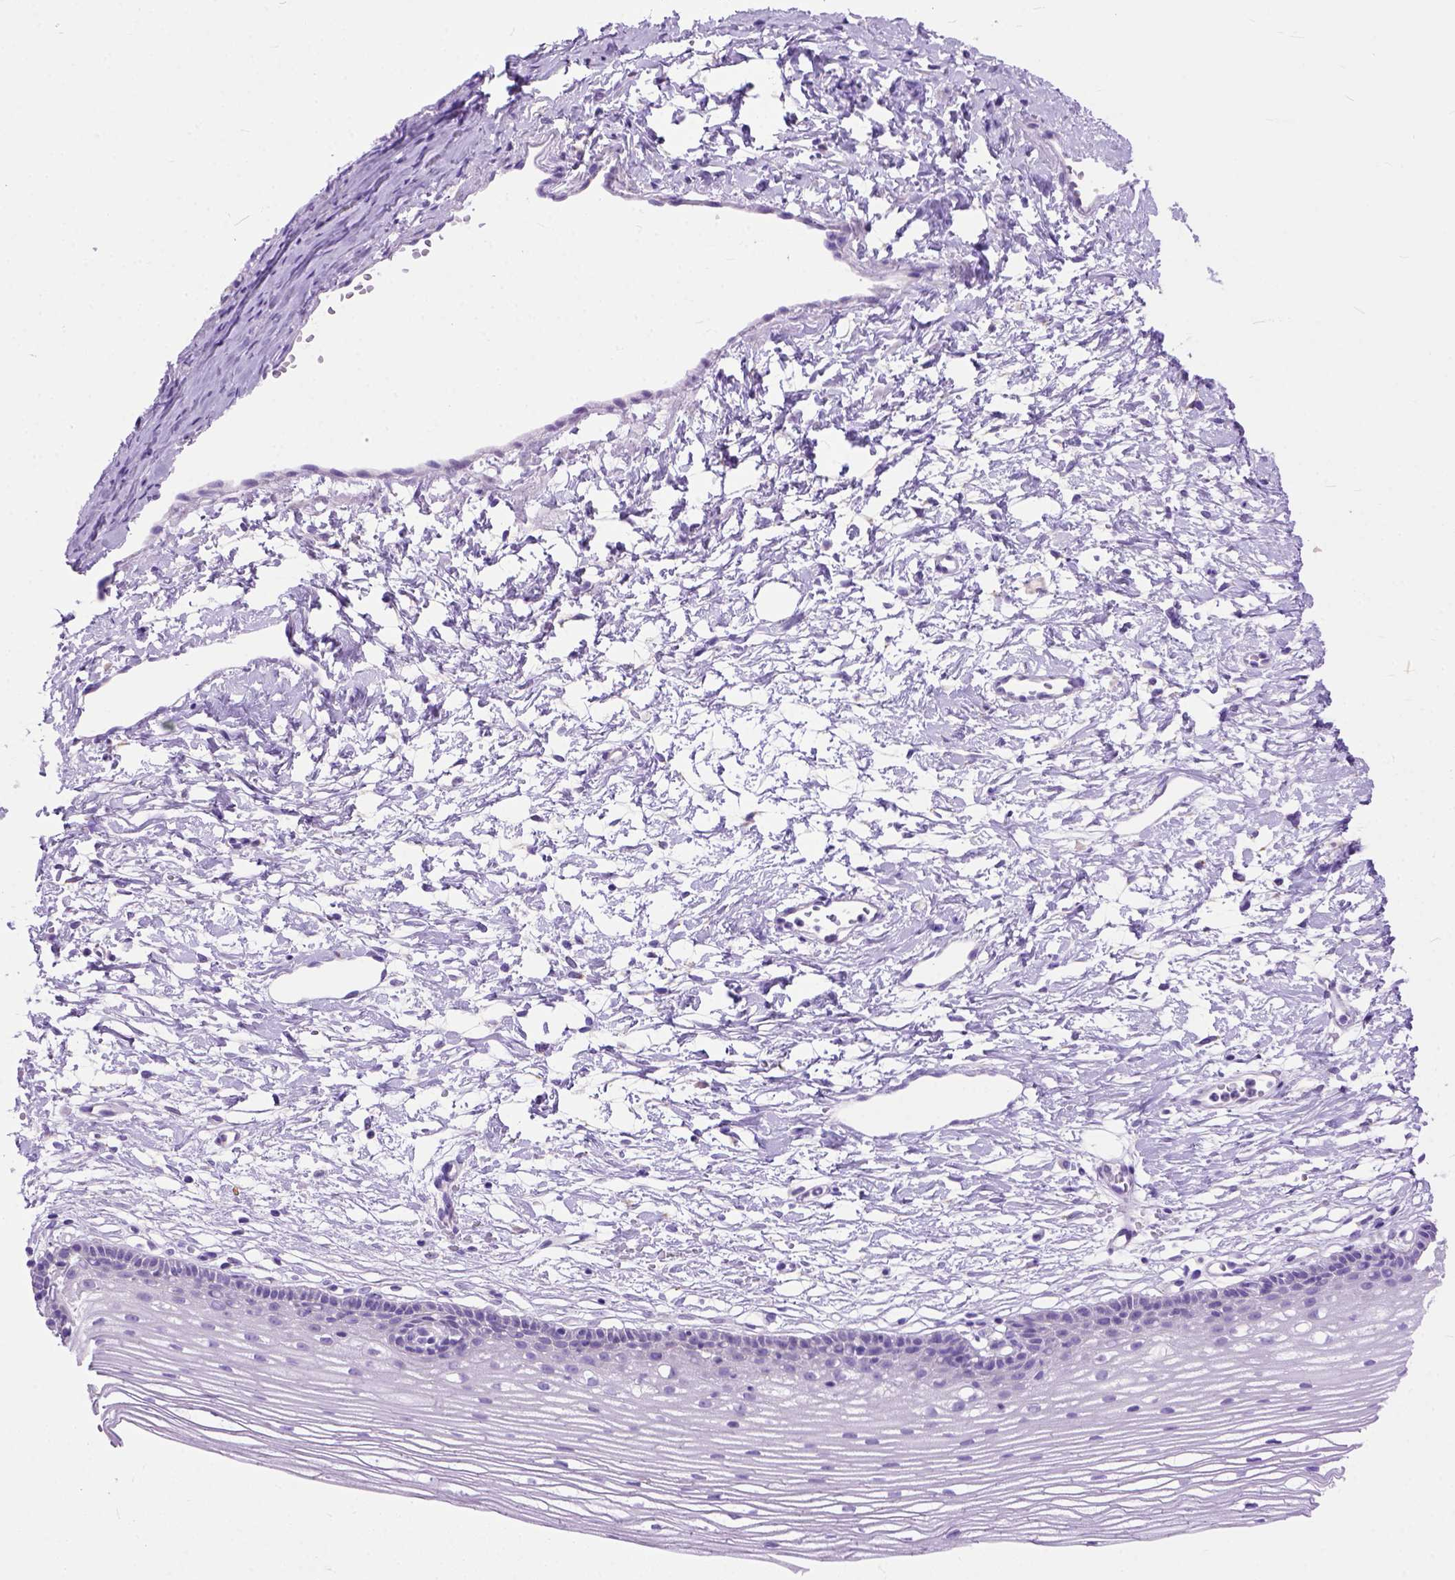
{"staining": {"intensity": "negative", "quantity": "none", "location": "none"}, "tissue": "cervix", "cell_type": "Glandular cells", "image_type": "normal", "snomed": [{"axis": "morphology", "description": "Normal tissue, NOS"}, {"axis": "topography", "description": "Cervix"}], "caption": "High magnification brightfield microscopy of unremarkable cervix stained with DAB (3,3'-diaminobenzidine) (brown) and counterstained with hematoxylin (blue): glandular cells show no significant positivity. (IHC, brightfield microscopy, high magnification).", "gene": "ODAD3", "patient": {"sex": "female", "age": 40}}